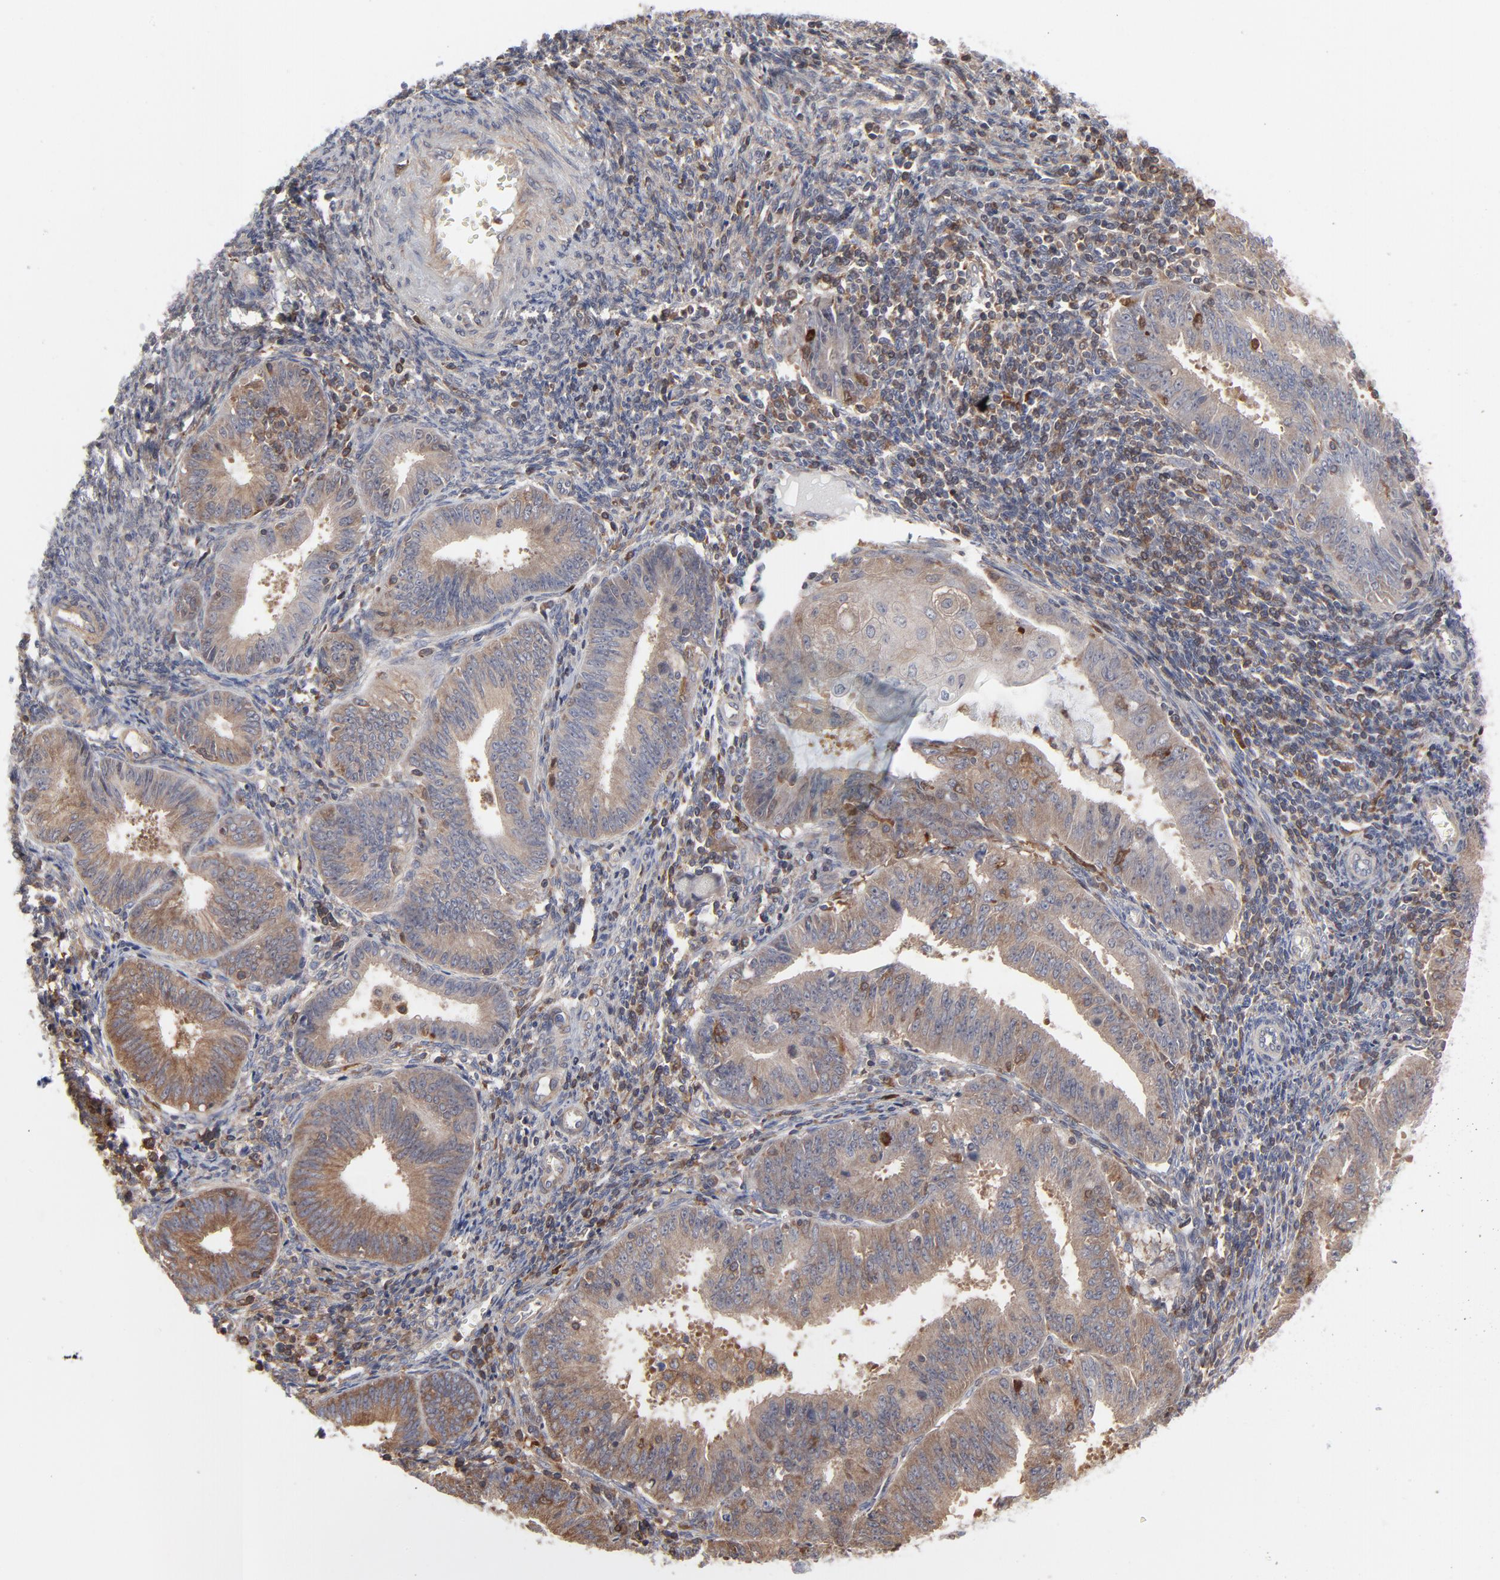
{"staining": {"intensity": "weak", "quantity": ">75%", "location": "cytoplasmic/membranous"}, "tissue": "endometrial cancer", "cell_type": "Tumor cells", "image_type": "cancer", "snomed": [{"axis": "morphology", "description": "Adenocarcinoma, NOS"}, {"axis": "topography", "description": "Endometrium"}], "caption": "A high-resolution photomicrograph shows immunohistochemistry (IHC) staining of endometrial cancer, which reveals weak cytoplasmic/membranous staining in about >75% of tumor cells. (brown staining indicates protein expression, while blue staining denotes nuclei).", "gene": "MAP2K1", "patient": {"sex": "female", "age": 42}}